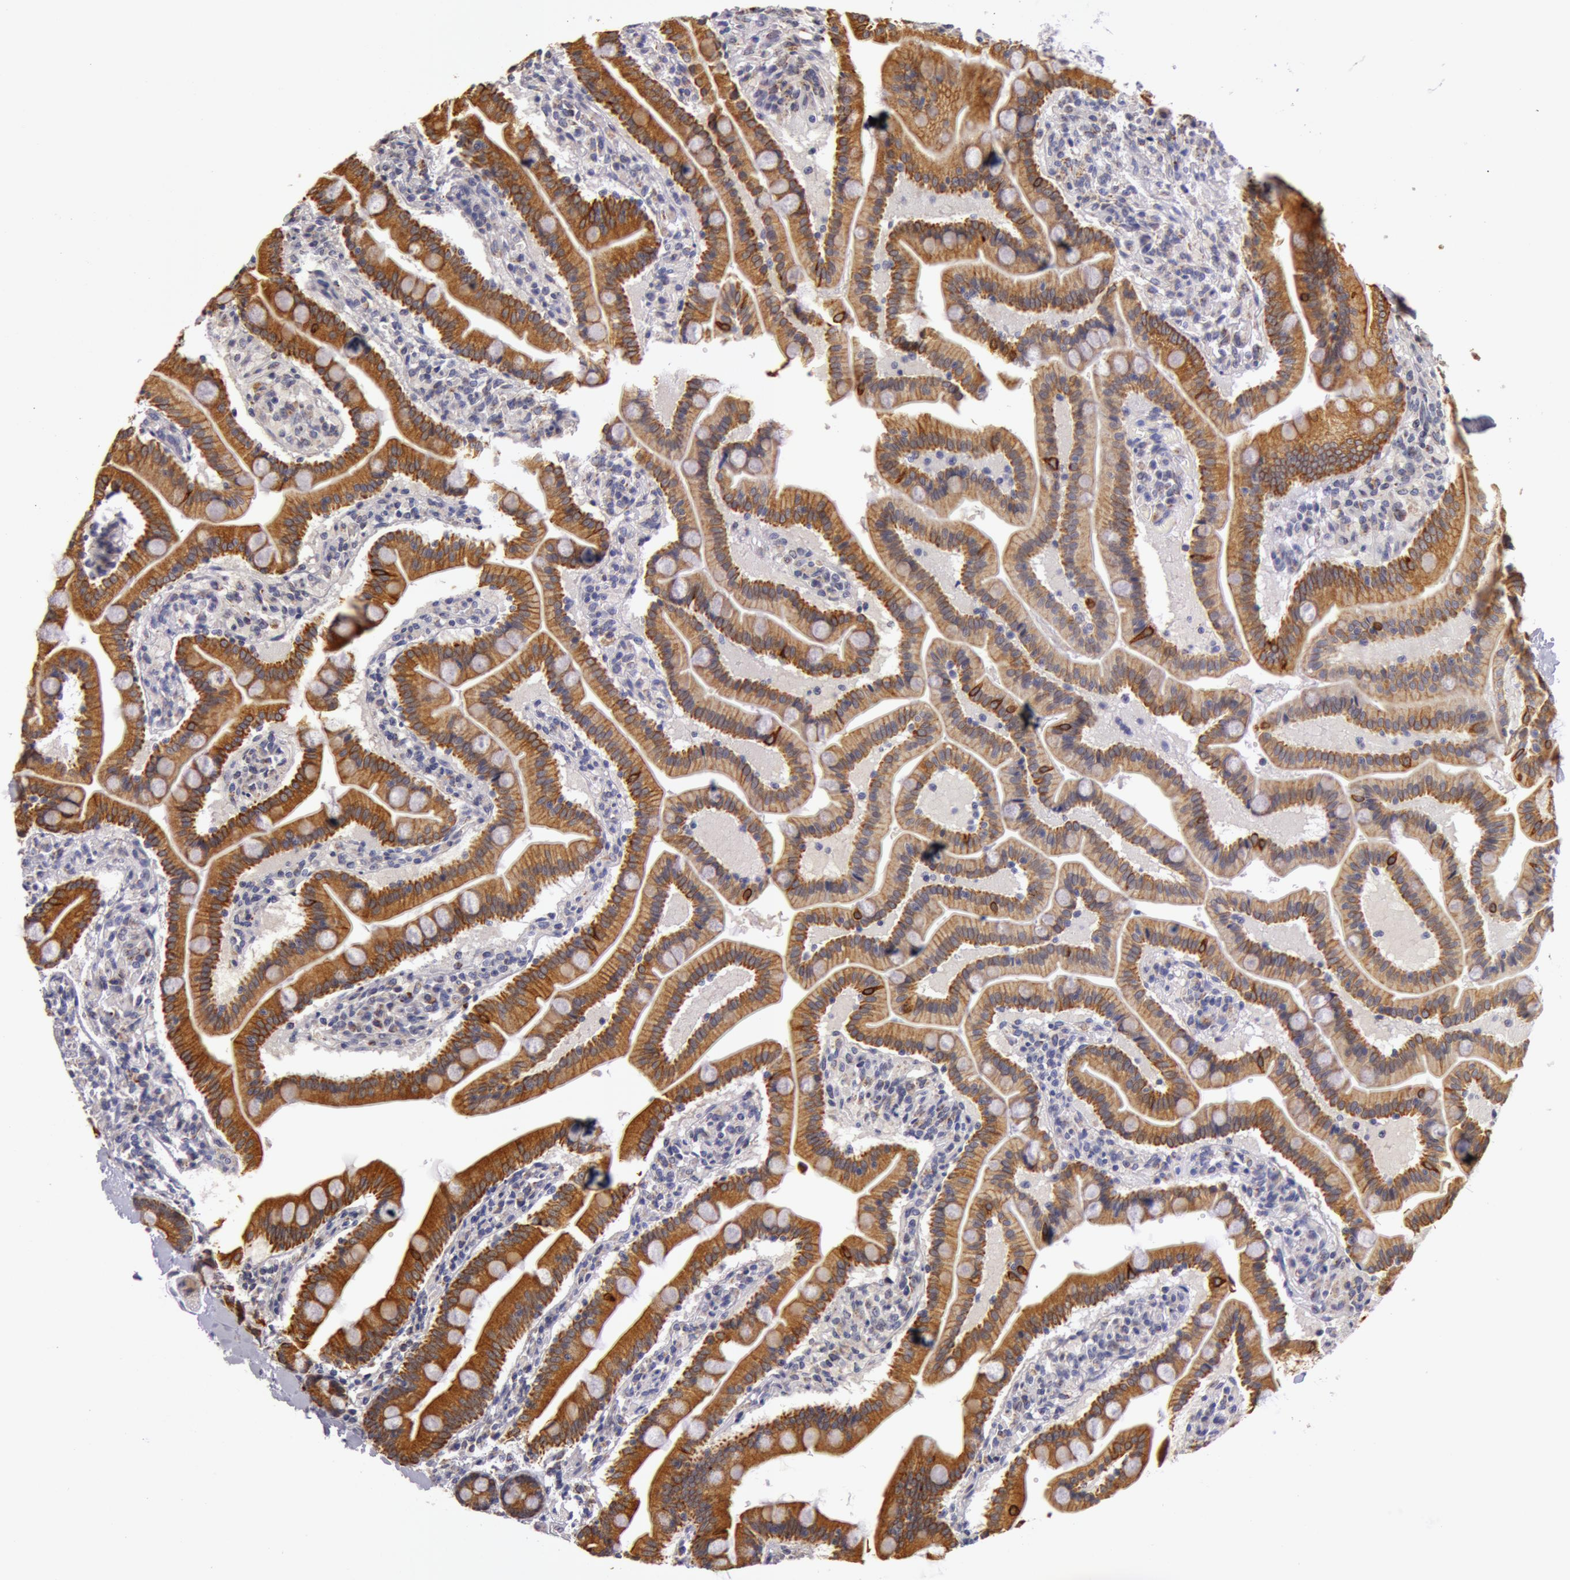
{"staining": {"intensity": "strong", "quantity": ">75%", "location": "cytoplasmic/membranous"}, "tissue": "duodenum", "cell_type": "Glandular cells", "image_type": "normal", "snomed": [{"axis": "morphology", "description": "Normal tissue, NOS"}, {"axis": "topography", "description": "Duodenum"}], "caption": "Duodenum stained with immunohistochemistry displays strong cytoplasmic/membranous staining in about >75% of glandular cells.", "gene": "KRT18", "patient": {"sex": "female", "age": 77}}